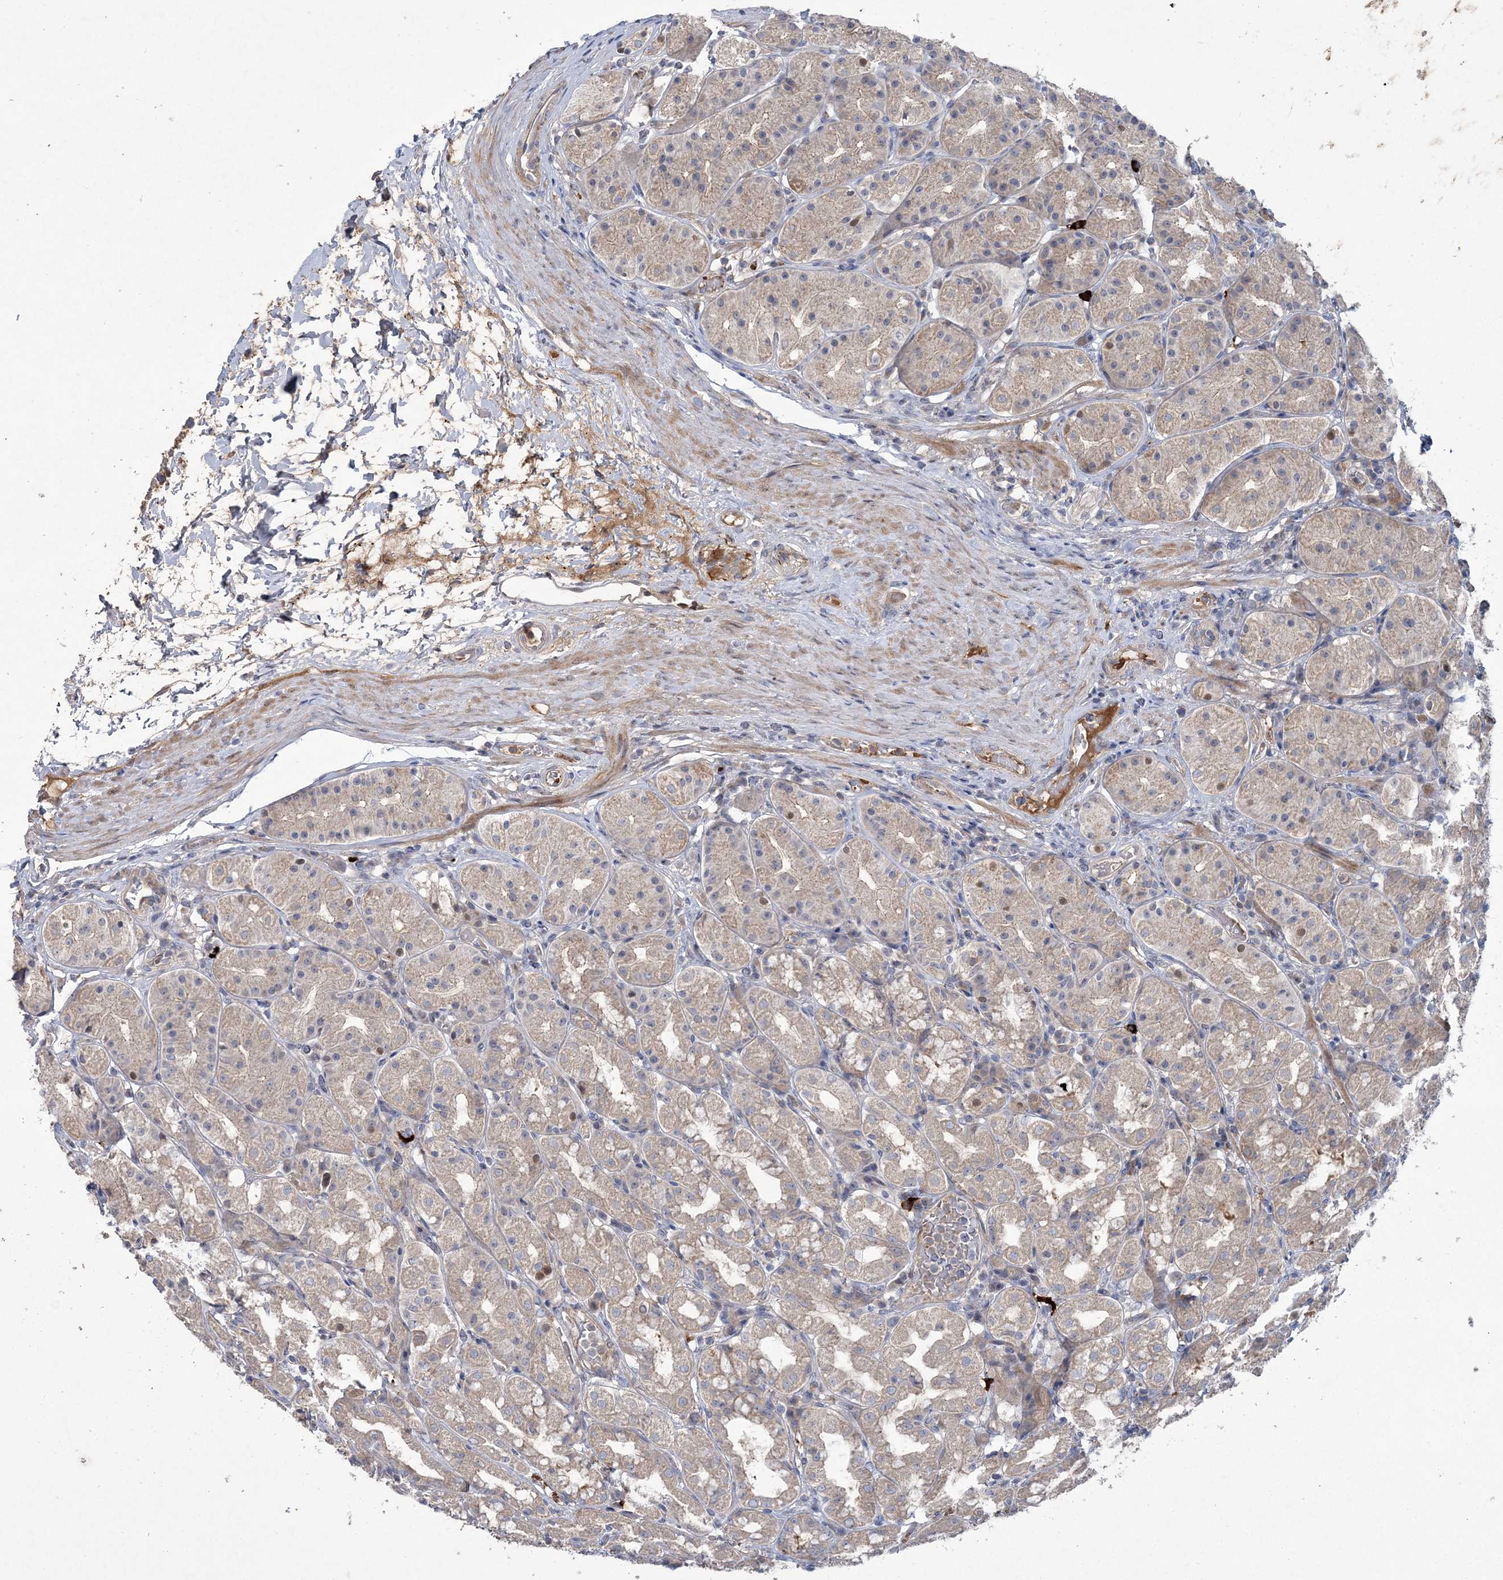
{"staining": {"intensity": "weak", "quantity": "25%-75%", "location": "cytoplasmic/membranous"}, "tissue": "stomach", "cell_type": "Glandular cells", "image_type": "normal", "snomed": [{"axis": "morphology", "description": "Normal tissue, NOS"}, {"axis": "topography", "description": "Stomach, lower"}], "caption": "Immunohistochemical staining of benign stomach reveals low levels of weak cytoplasmic/membranous positivity in approximately 25%-75% of glandular cells. (DAB (3,3'-diaminobenzidine) IHC, brown staining for protein, blue staining for nuclei).", "gene": "WBP1L", "patient": {"sex": "female", "age": 56}}